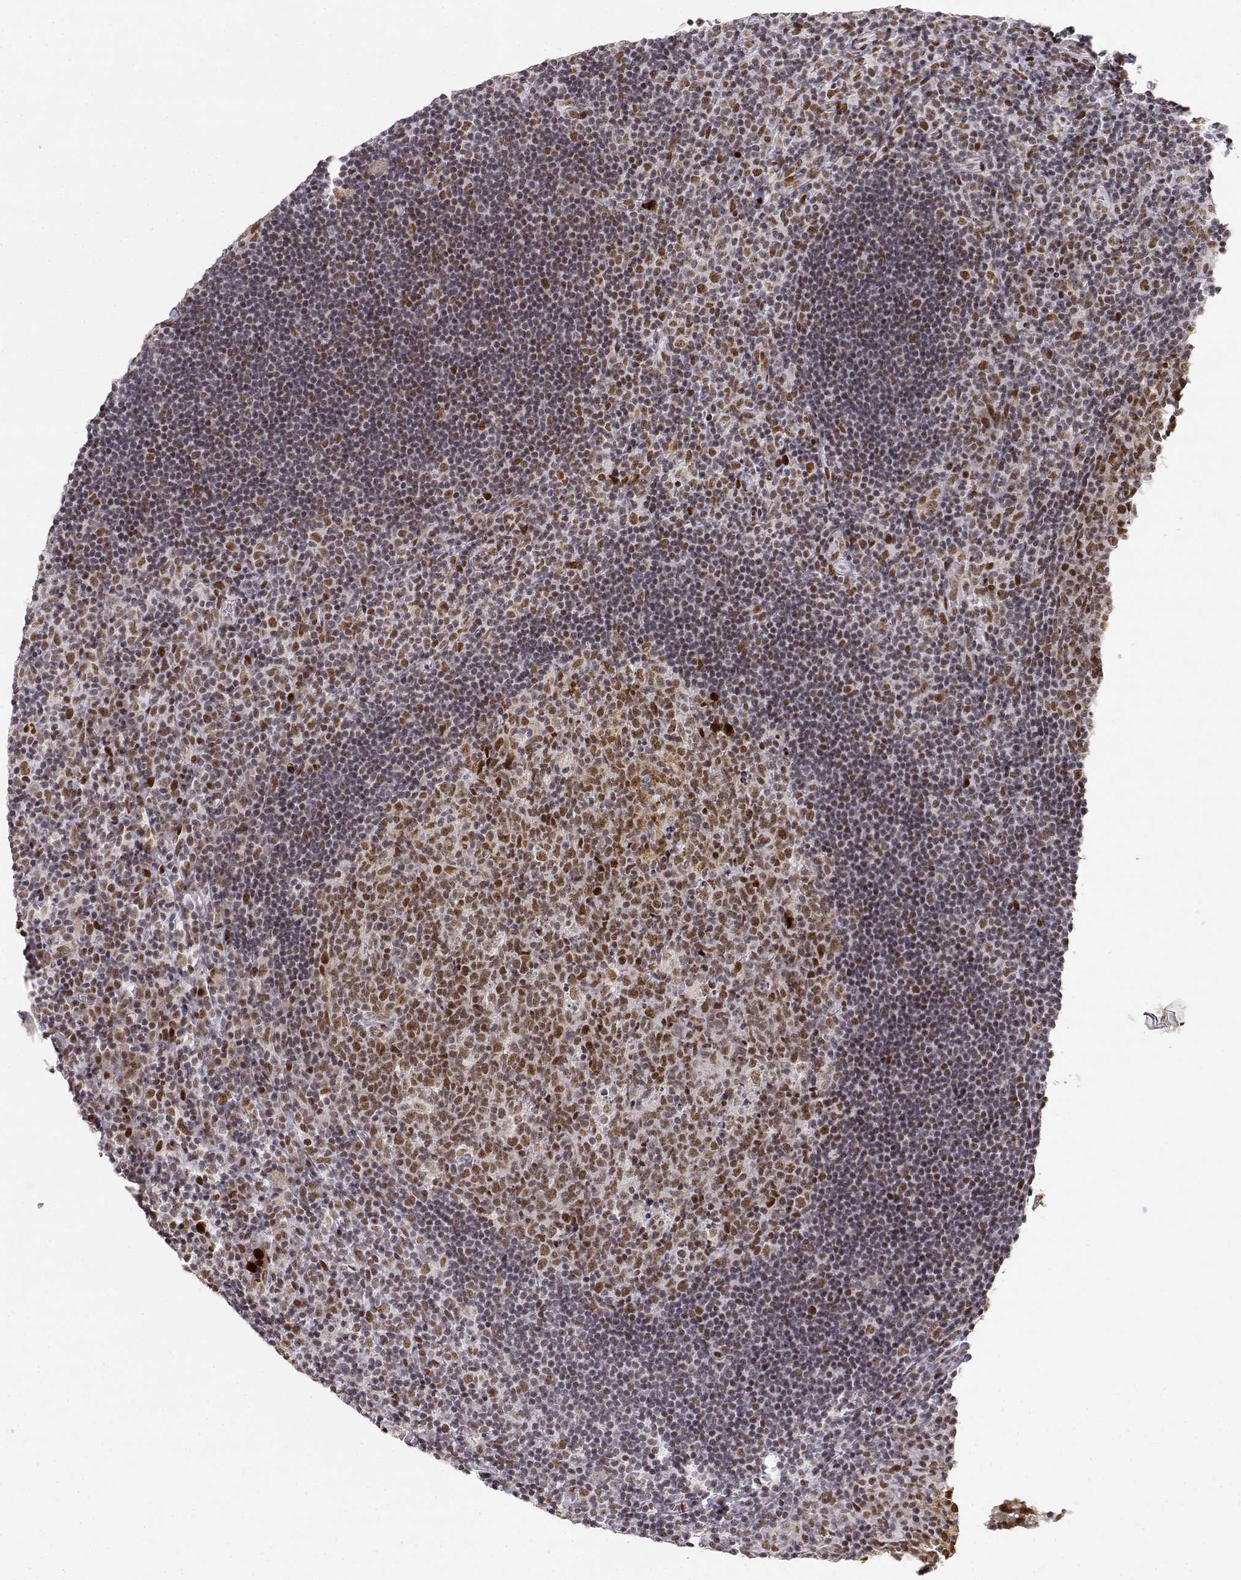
{"staining": {"intensity": "moderate", "quantity": ">75%", "location": "nuclear"}, "tissue": "tonsil", "cell_type": "Germinal center cells", "image_type": "normal", "snomed": [{"axis": "morphology", "description": "Normal tissue, NOS"}, {"axis": "topography", "description": "Tonsil"}], "caption": "Immunohistochemistry of normal tonsil exhibits medium levels of moderate nuclear staining in about >75% of germinal center cells.", "gene": "RSF1", "patient": {"sex": "male", "age": 17}}